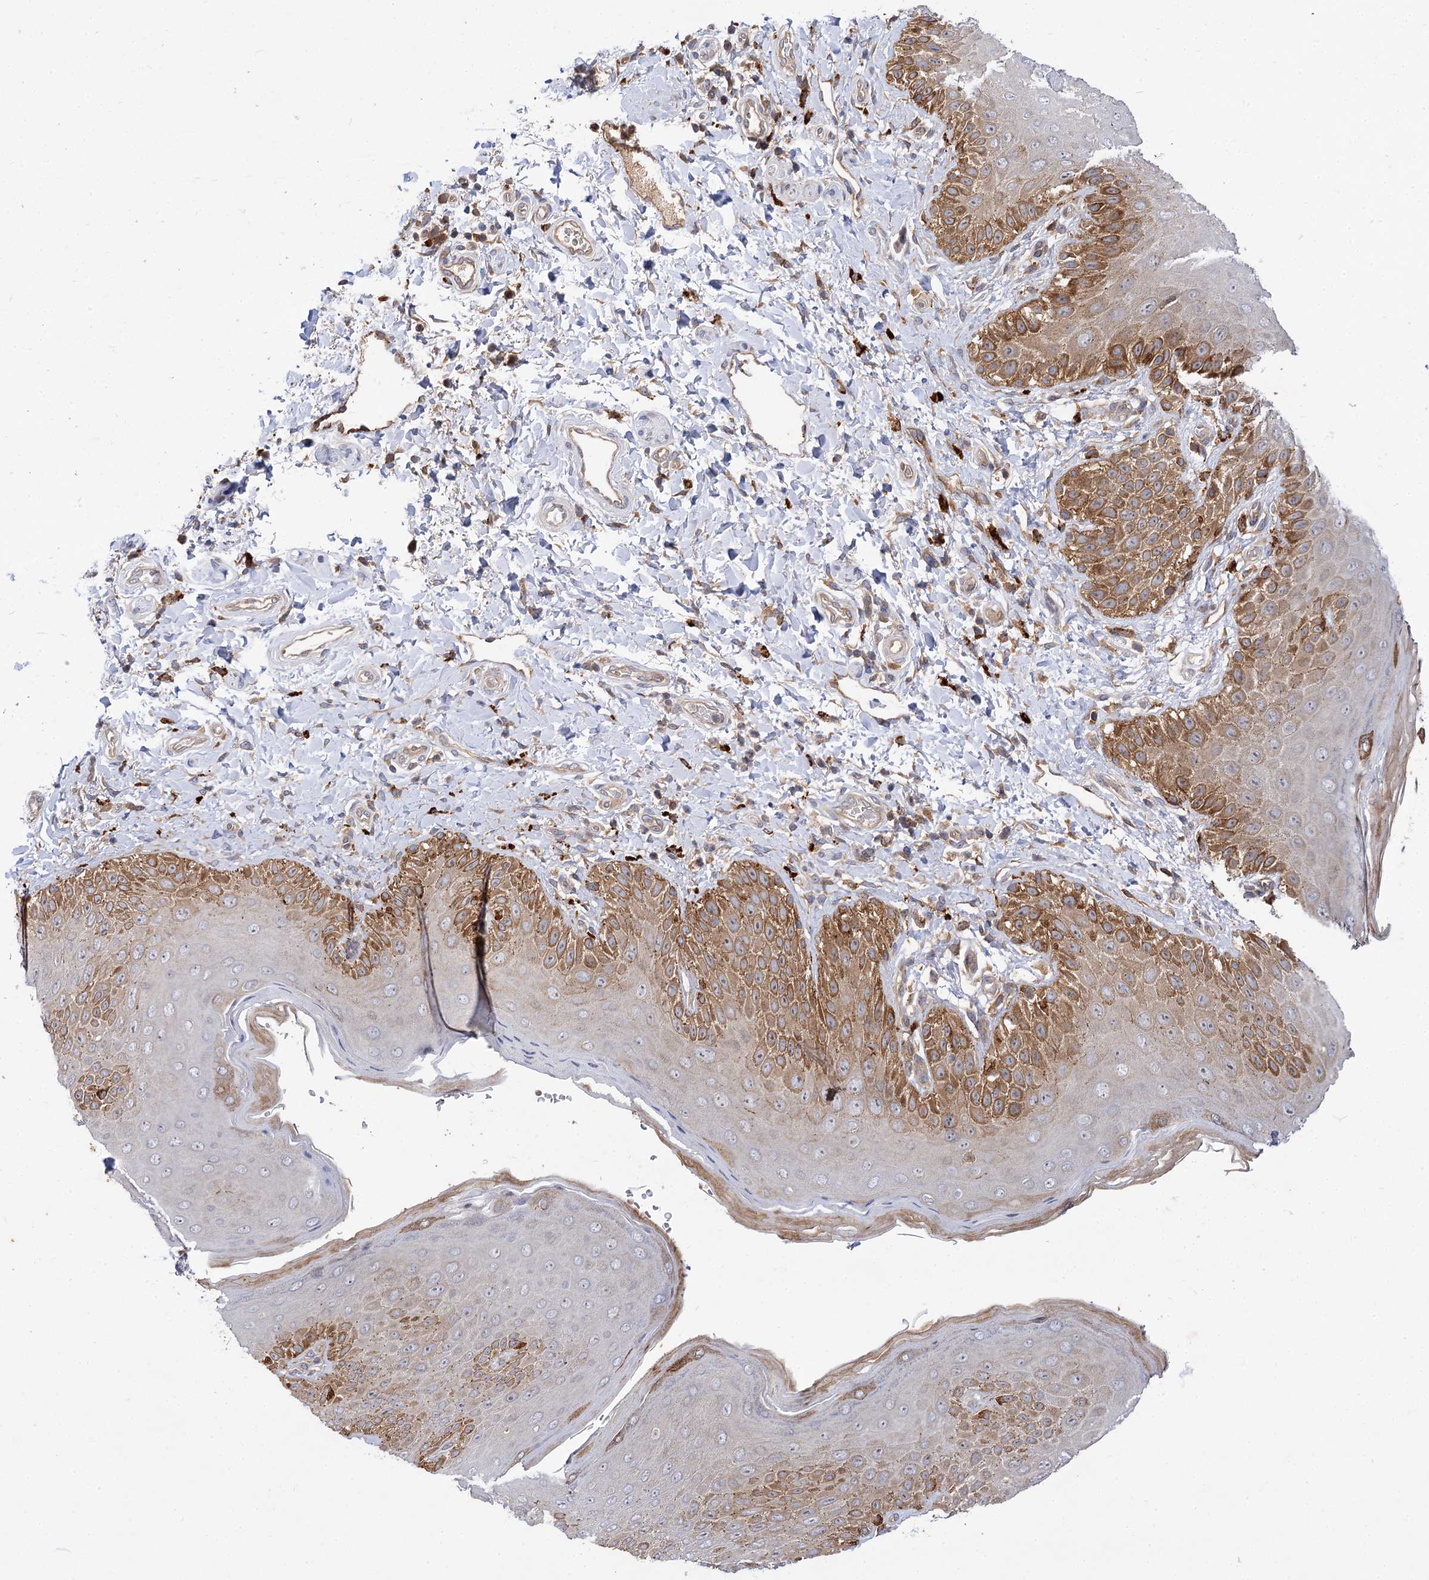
{"staining": {"intensity": "moderate", "quantity": ">75%", "location": "cytoplasmic/membranous"}, "tissue": "skin", "cell_type": "Epidermal cells", "image_type": "normal", "snomed": [{"axis": "morphology", "description": "Normal tissue, NOS"}, {"axis": "topography", "description": "Anal"}], "caption": "The micrograph reveals a brown stain indicating the presence of a protein in the cytoplasmic/membranous of epidermal cells in skin.", "gene": "PATL1", "patient": {"sex": "male", "age": 44}}